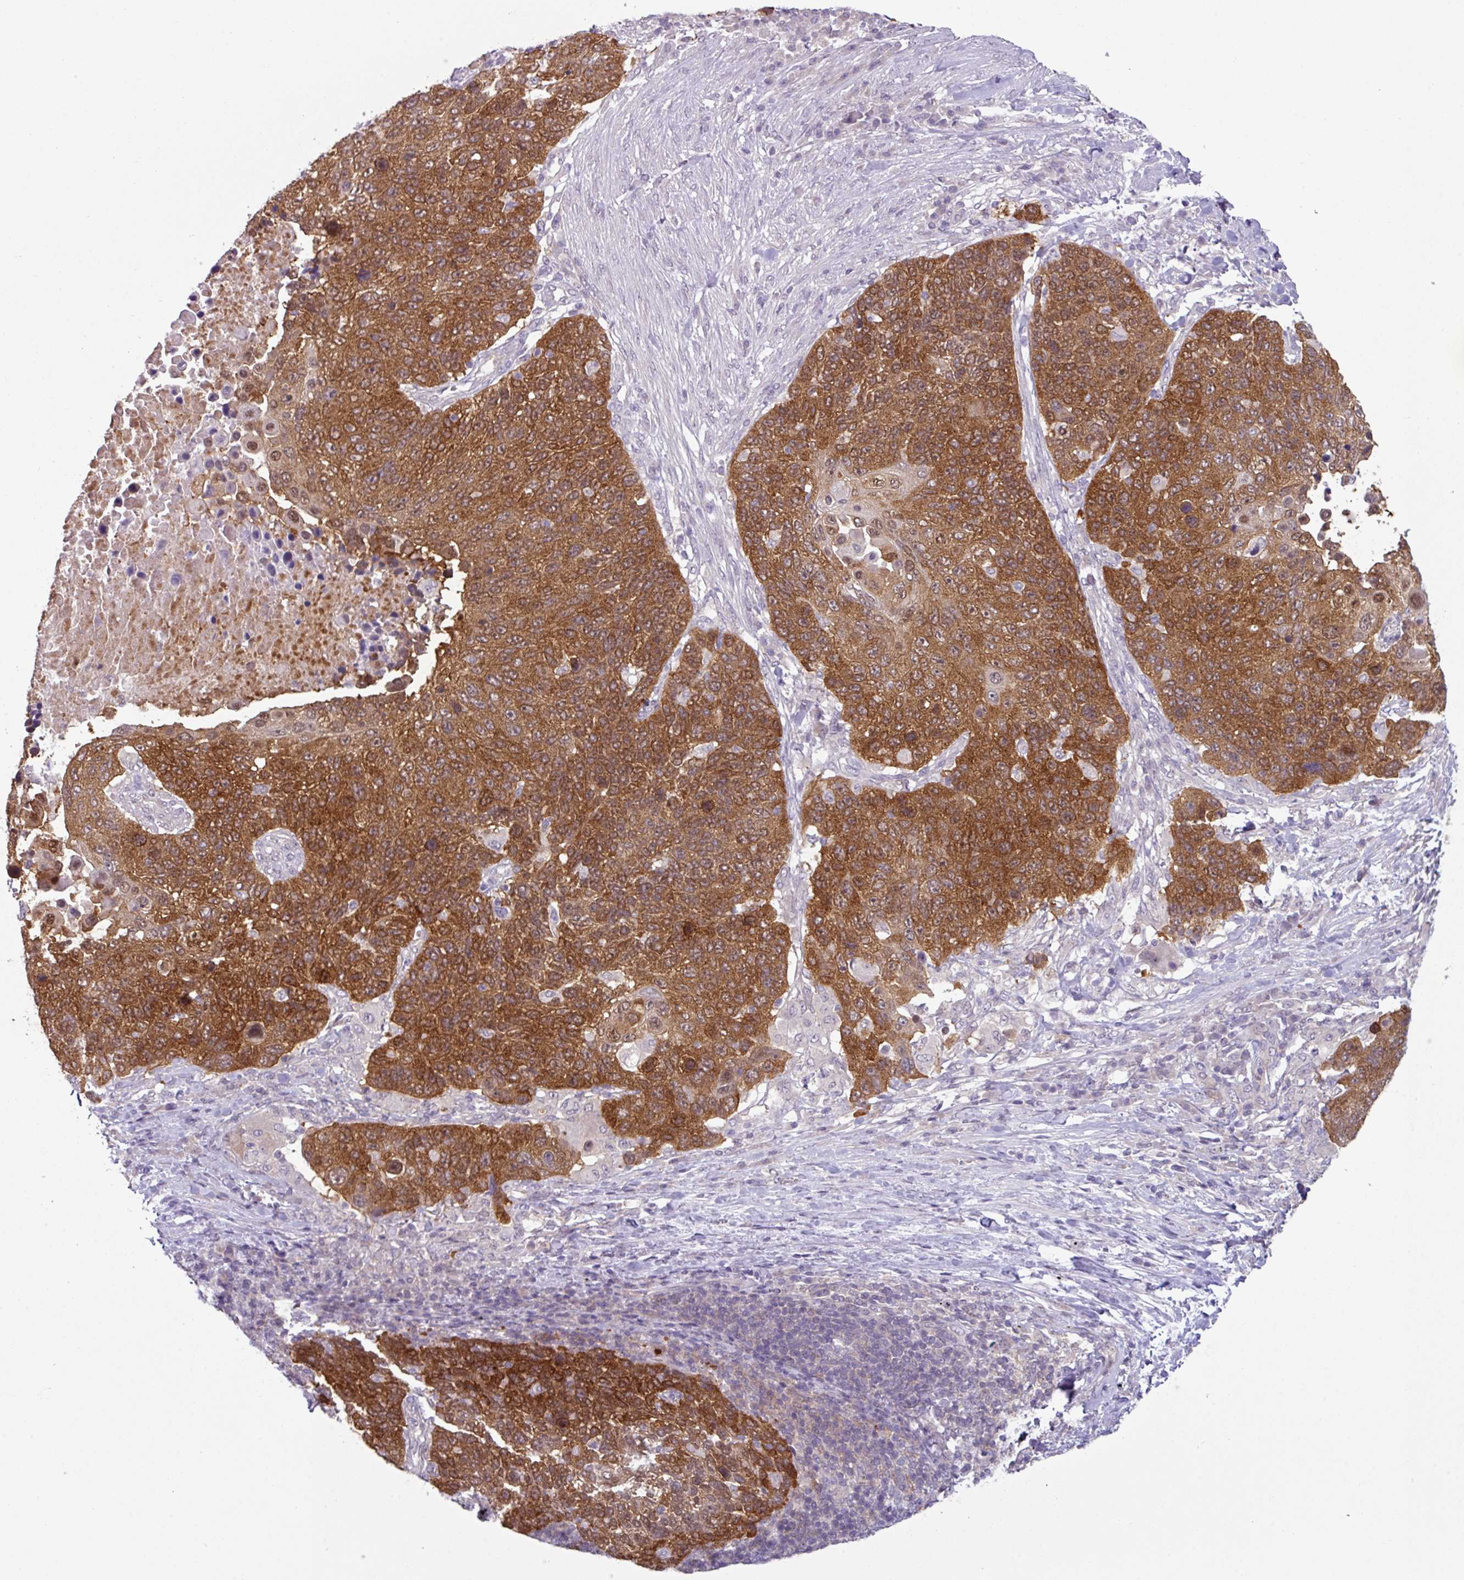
{"staining": {"intensity": "strong", "quantity": ">75%", "location": "cytoplasmic/membranous"}, "tissue": "lung cancer", "cell_type": "Tumor cells", "image_type": "cancer", "snomed": [{"axis": "morphology", "description": "Normal tissue, NOS"}, {"axis": "morphology", "description": "Squamous cell carcinoma, NOS"}, {"axis": "topography", "description": "Lymph node"}, {"axis": "topography", "description": "Lung"}], "caption": "The image exhibits a brown stain indicating the presence of a protein in the cytoplasmic/membranous of tumor cells in lung squamous cell carcinoma.", "gene": "TTLL12", "patient": {"sex": "male", "age": 66}}